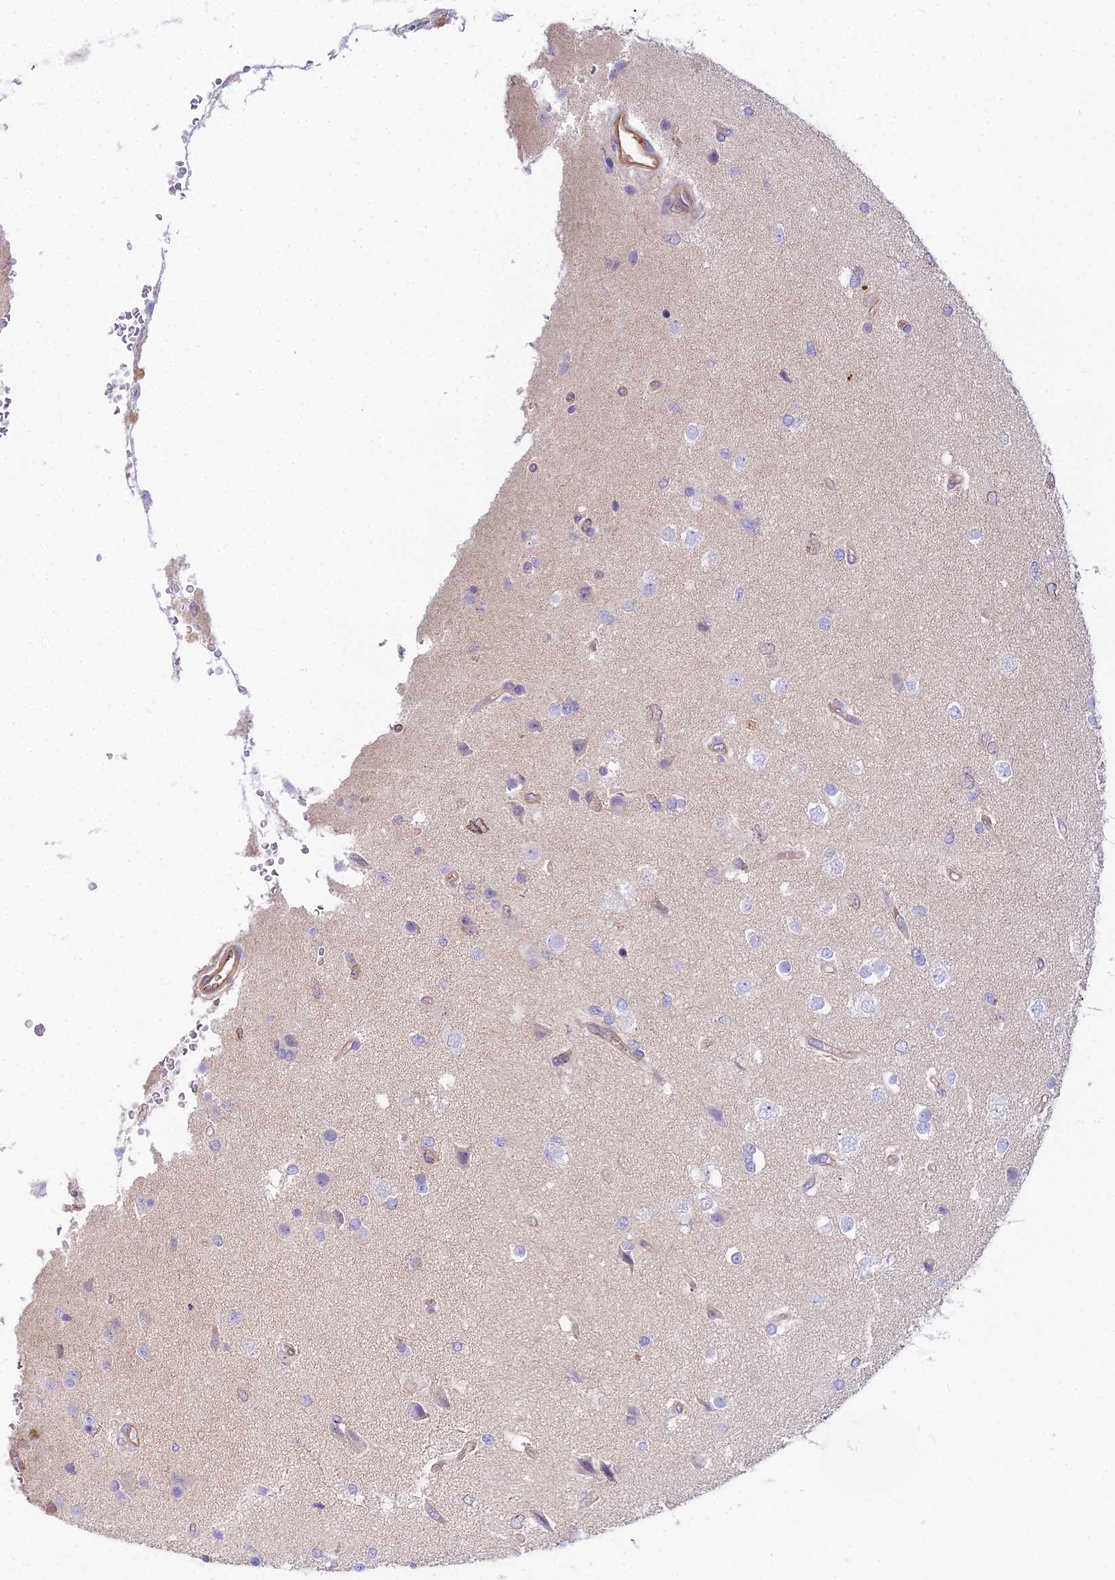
{"staining": {"intensity": "negative", "quantity": "none", "location": "none"}, "tissue": "glioma", "cell_type": "Tumor cells", "image_type": "cancer", "snomed": [{"axis": "morphology", "description": "Glioma, malignant, High grade"}, {"axis": "topography", "description": "Brain"}], "caption": "IHC of human glioma displays no expression in tumor cells.", "gene": "HLA-DOA", "patient": {"sex": "male", "age": 56}}